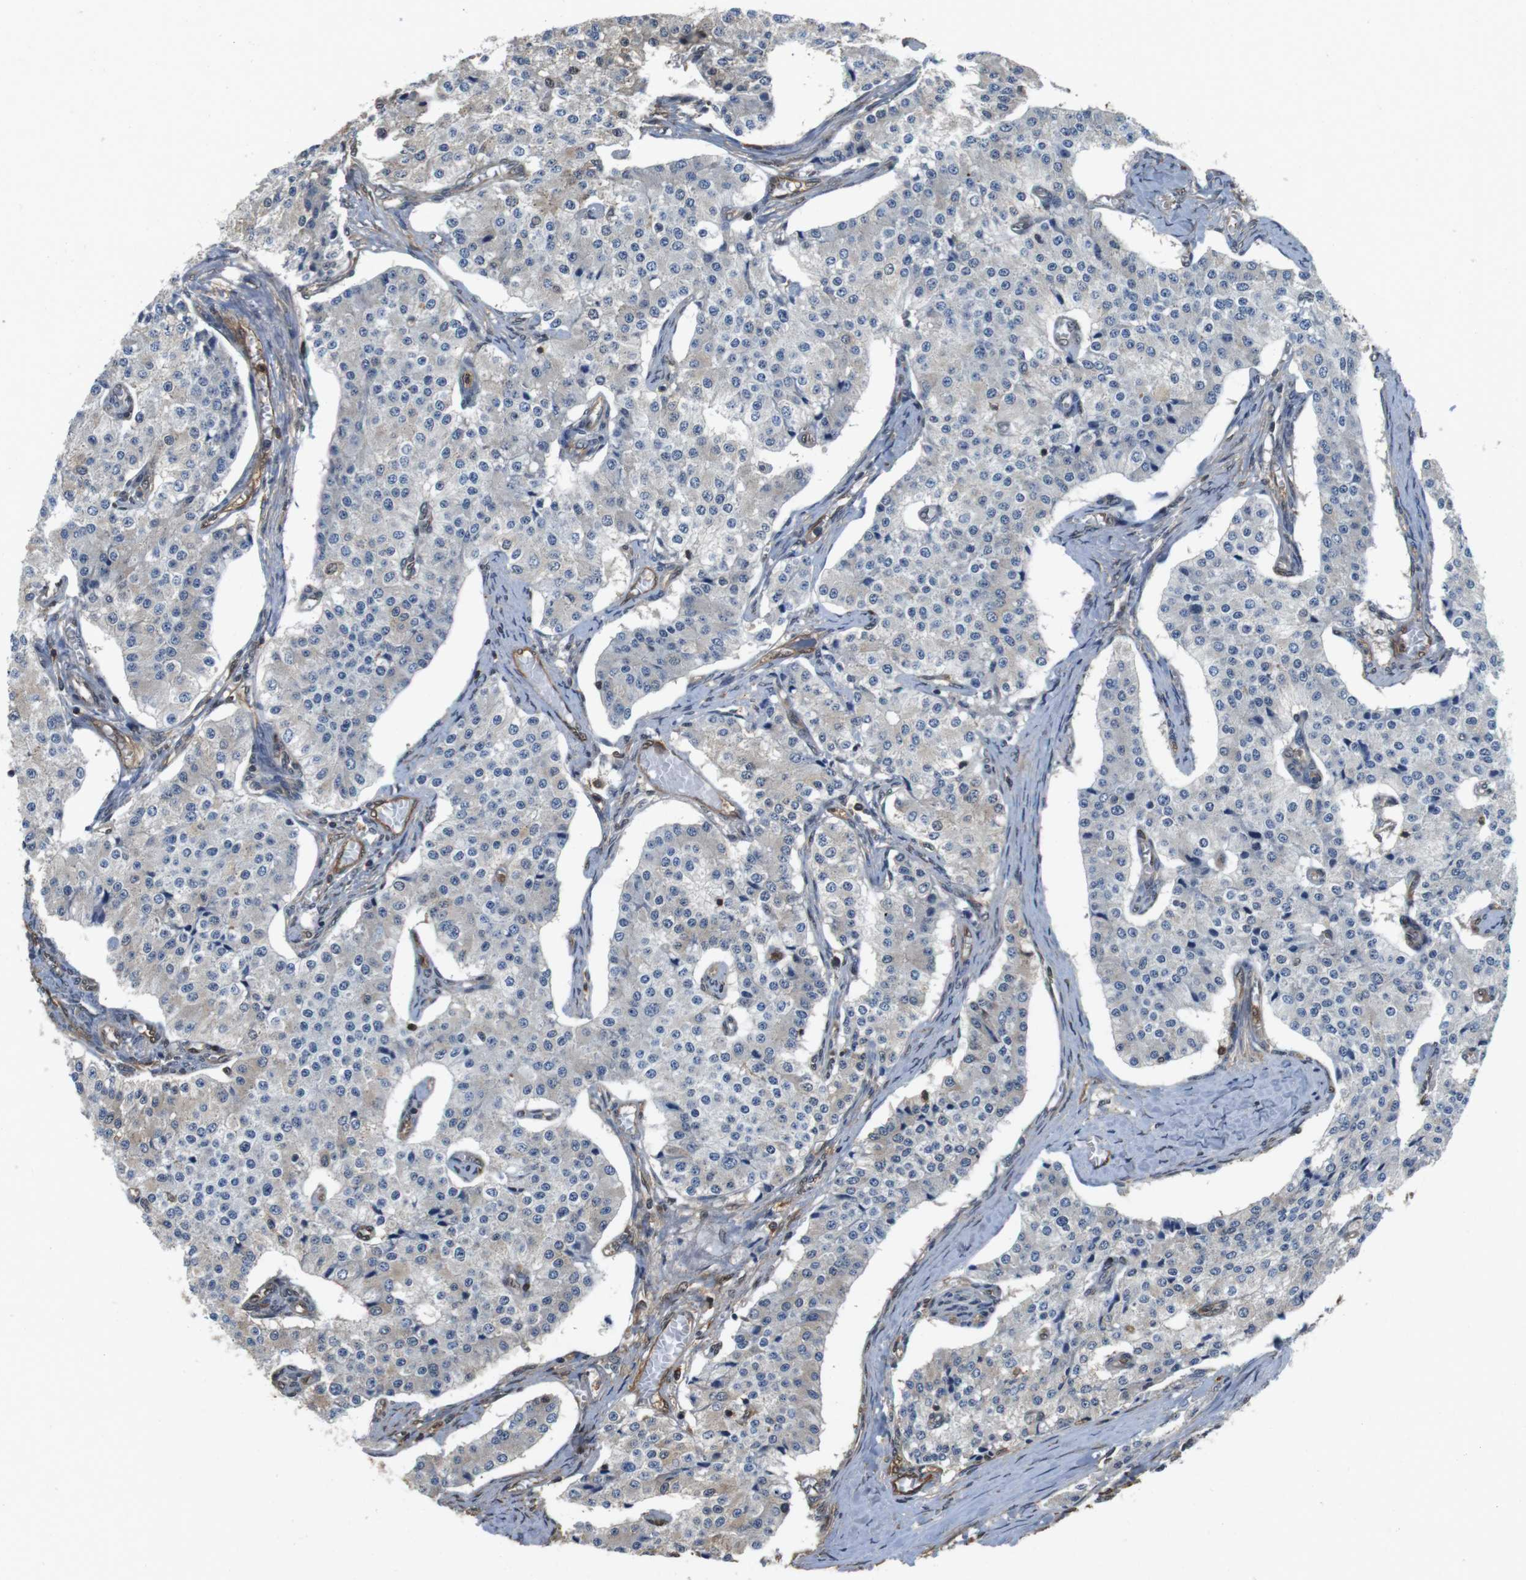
{"staining": {"intensity": "weak", "quantity": "<25%", "location": "cytoplasmic/membranous"}, "tissue": "carcinoid", "cell_type": "Tumor cells", "image_type": "cancer", "snomed": [{"axis": "morphology", "description": "Carcinoid, malignant, NOS"}, {"axis": "topography", "description": "Colon"}], "caption": "Protein analysis of carcinoid (malignant) displays no significant positivity in tumor cells.", "gene": "LDHA", "patient": {"sex": "female", "age": 52}}